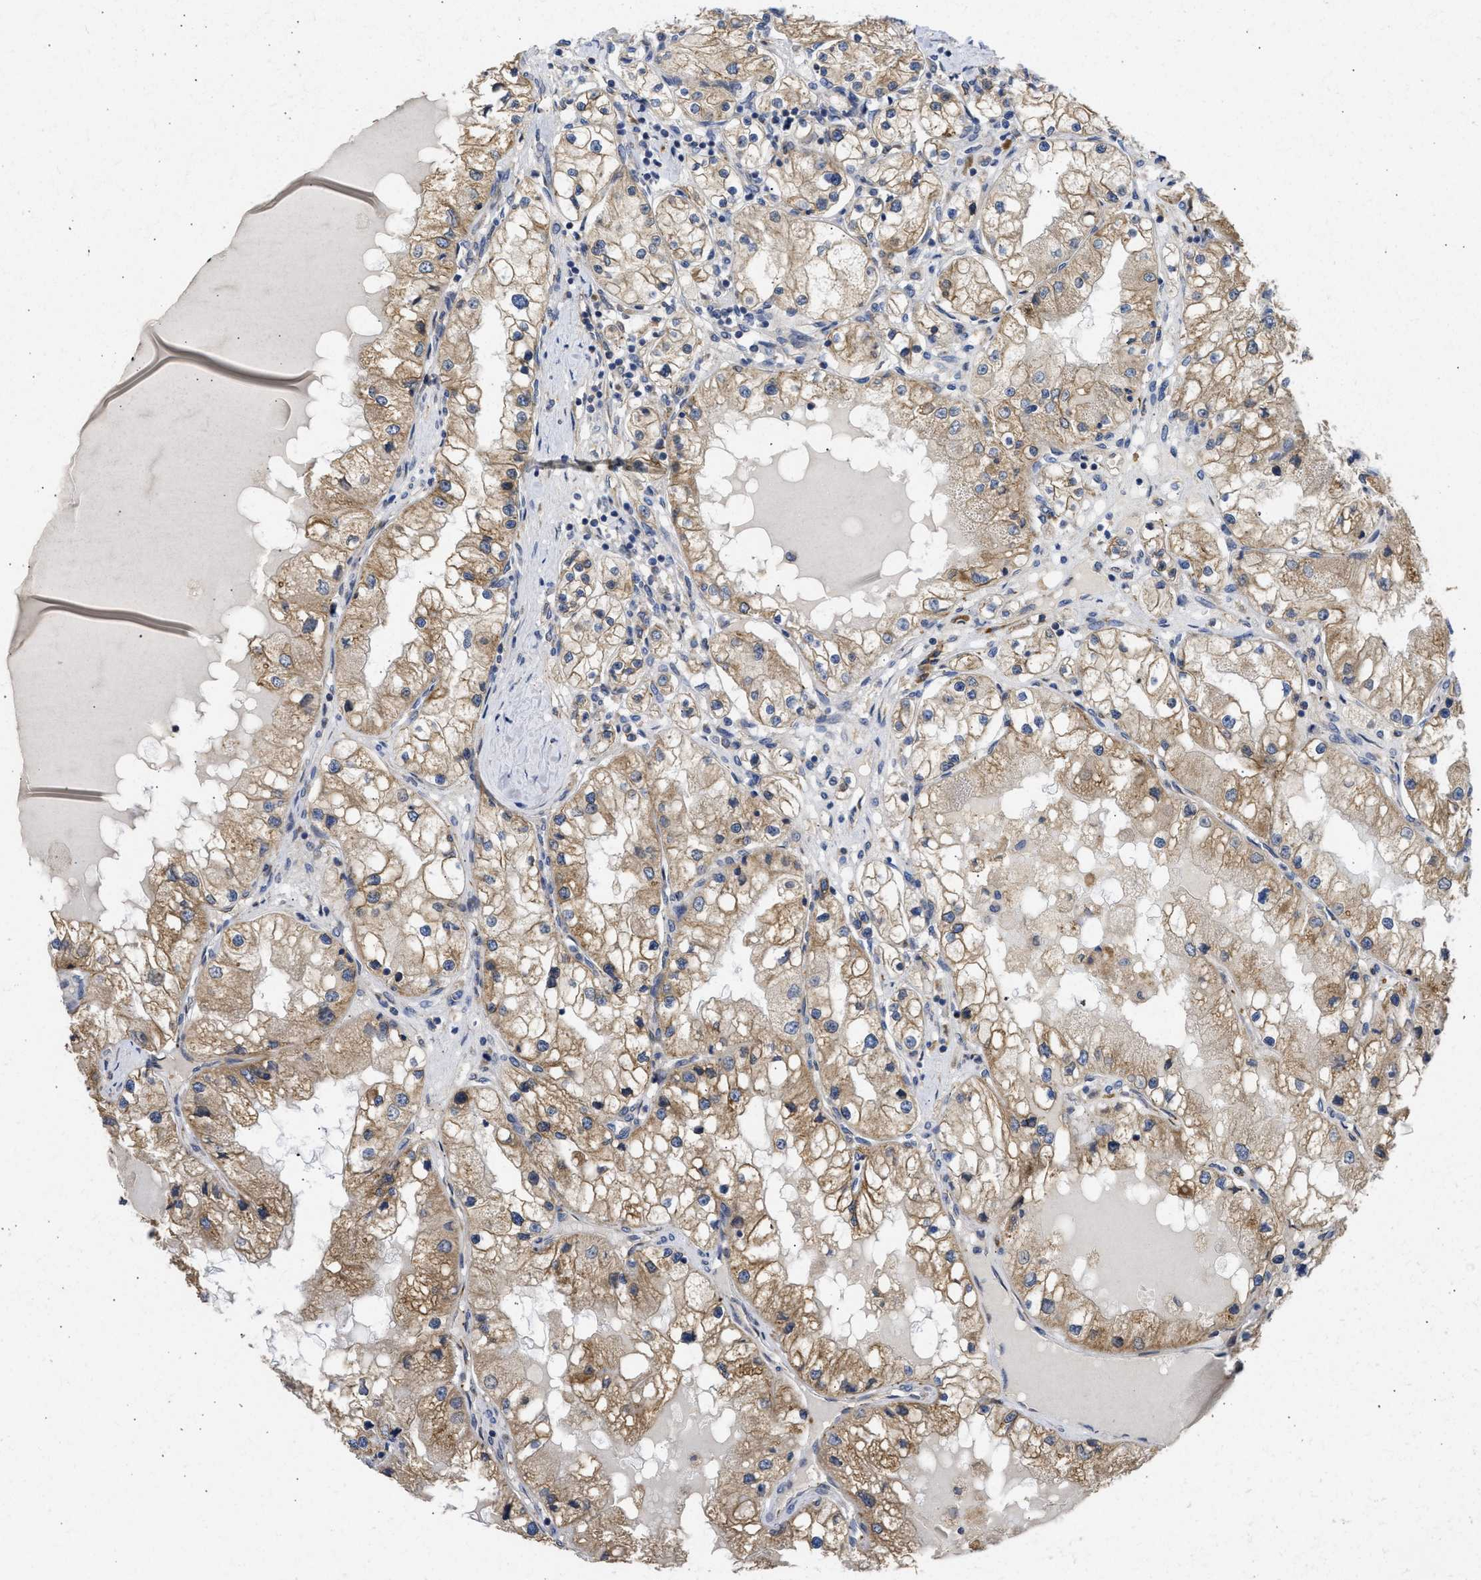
{"staining": {"intensity": "moderate", "quantity": ">75%", "location": "cytoplasmic/membranous"}, "tissue": "renal cancer", "cell_type": "Tumor cells", "image_type": "cancer", "snomed": [{"axis": "morphology", "description": "Adenocarcinoma, NOS"}, {"axis": "topography", "description": "Kidney"}], "caption": "There is medium levels of moderate cytoplasmic/membranous positivity in tumor cells of renal adenocarcinoma, as demonstrated by immunohistochemical staining (brown color).", "gene": "TMED1", "patient": {"sex": "male", "age": 68}}